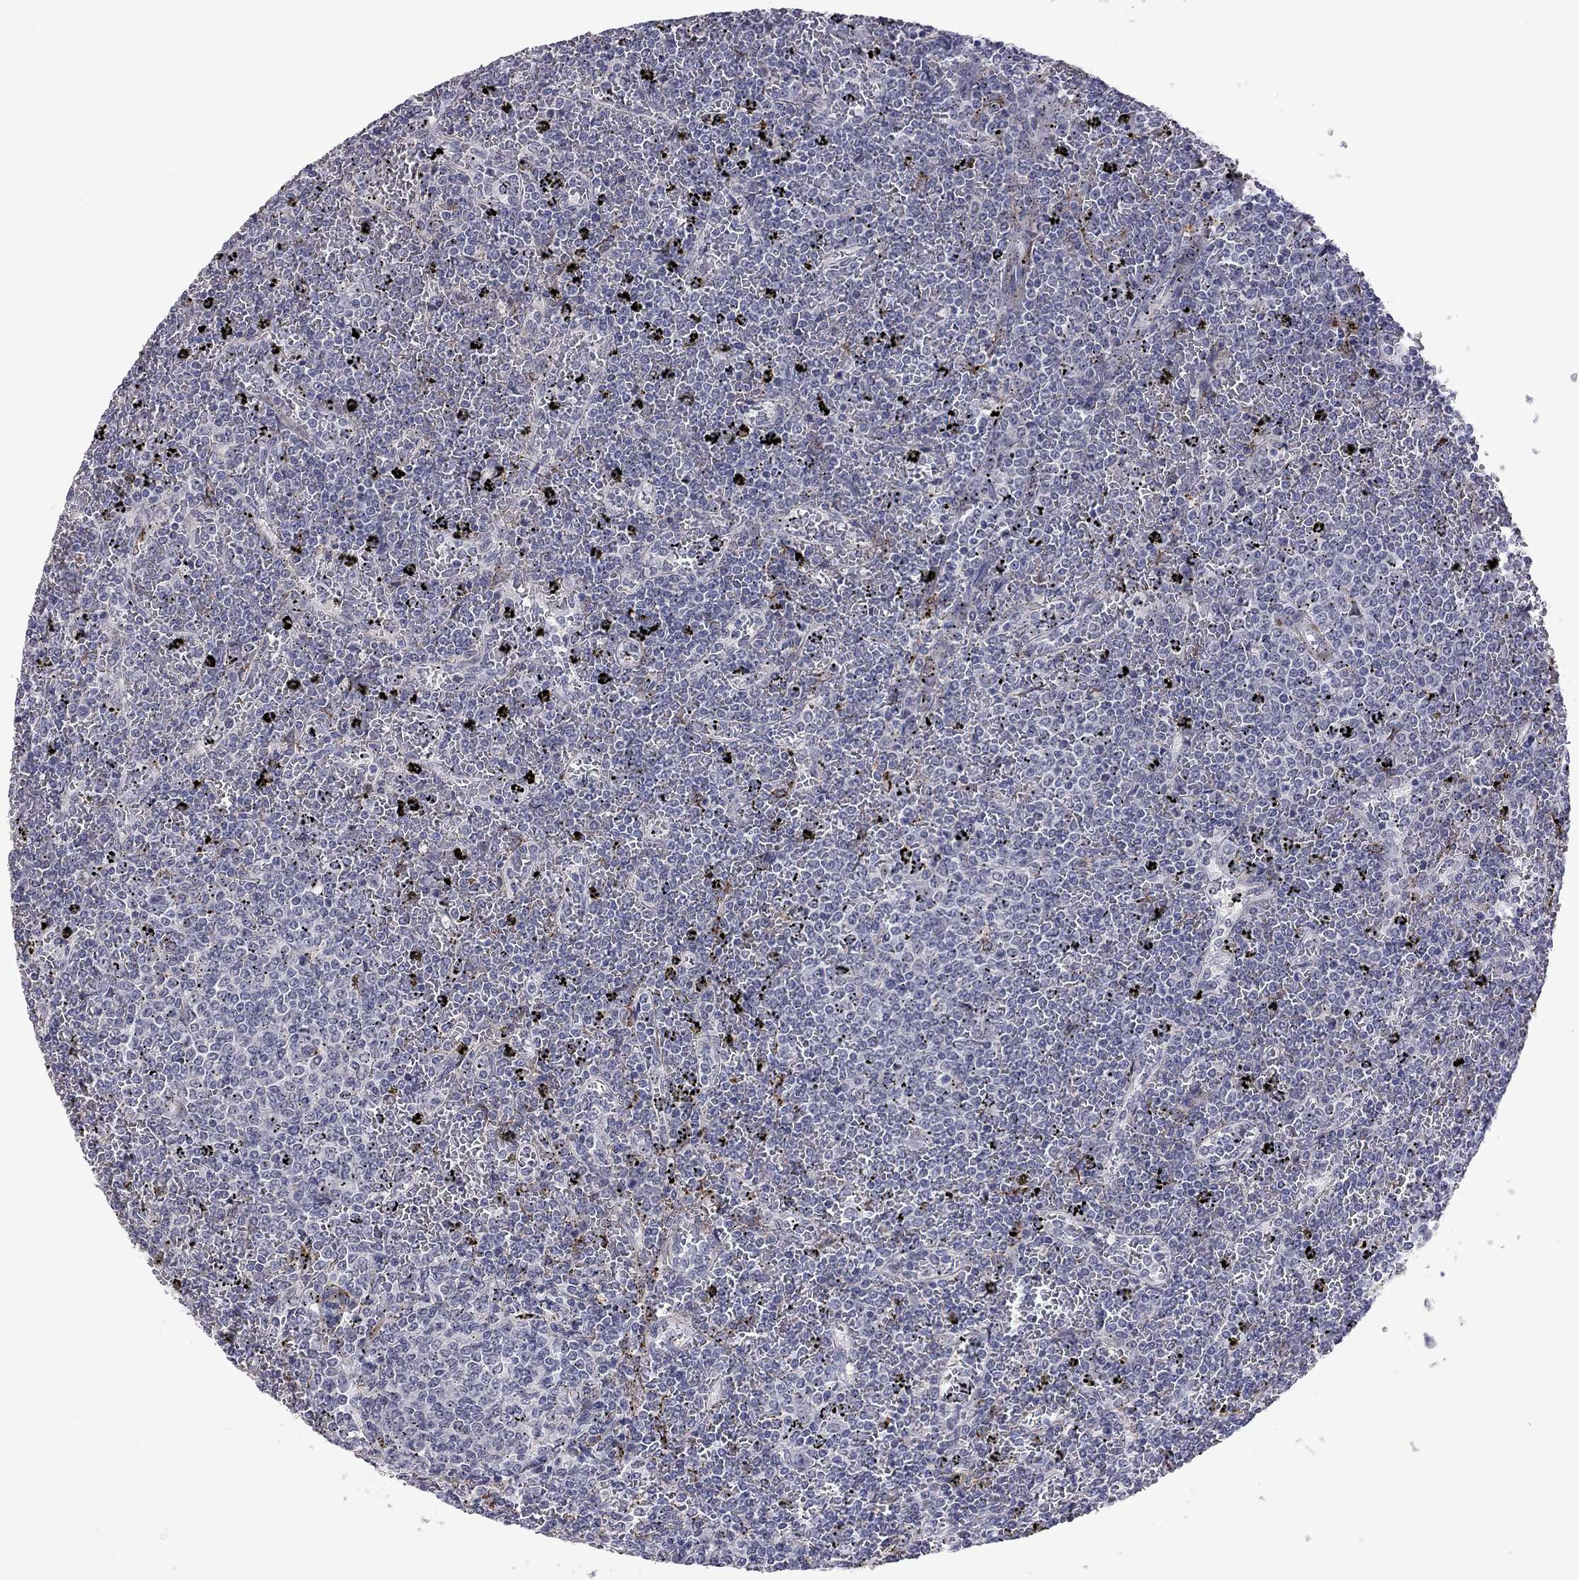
{"staining": {"intensity": "negative", "quantity": "none", "location": "none"}, "tissue": "lymphoma", "cell_type": "Tumor cells", "image_type": "cancer", "snomed": [{"axis": "morphology", "description": "Malignant lymphoma, non-Hodgkin's type, Low grade"}, {"axis": "topography", "description": "Spleen"}], "caption": "A photomicrograph of malignant lymphoma, non-Hodgkin's type (low-grade) stained for a protein demonstrates no brown staining in tumor cells.", "gene": "GSG1L", "patient": {"sex": "female", "age": 77}}